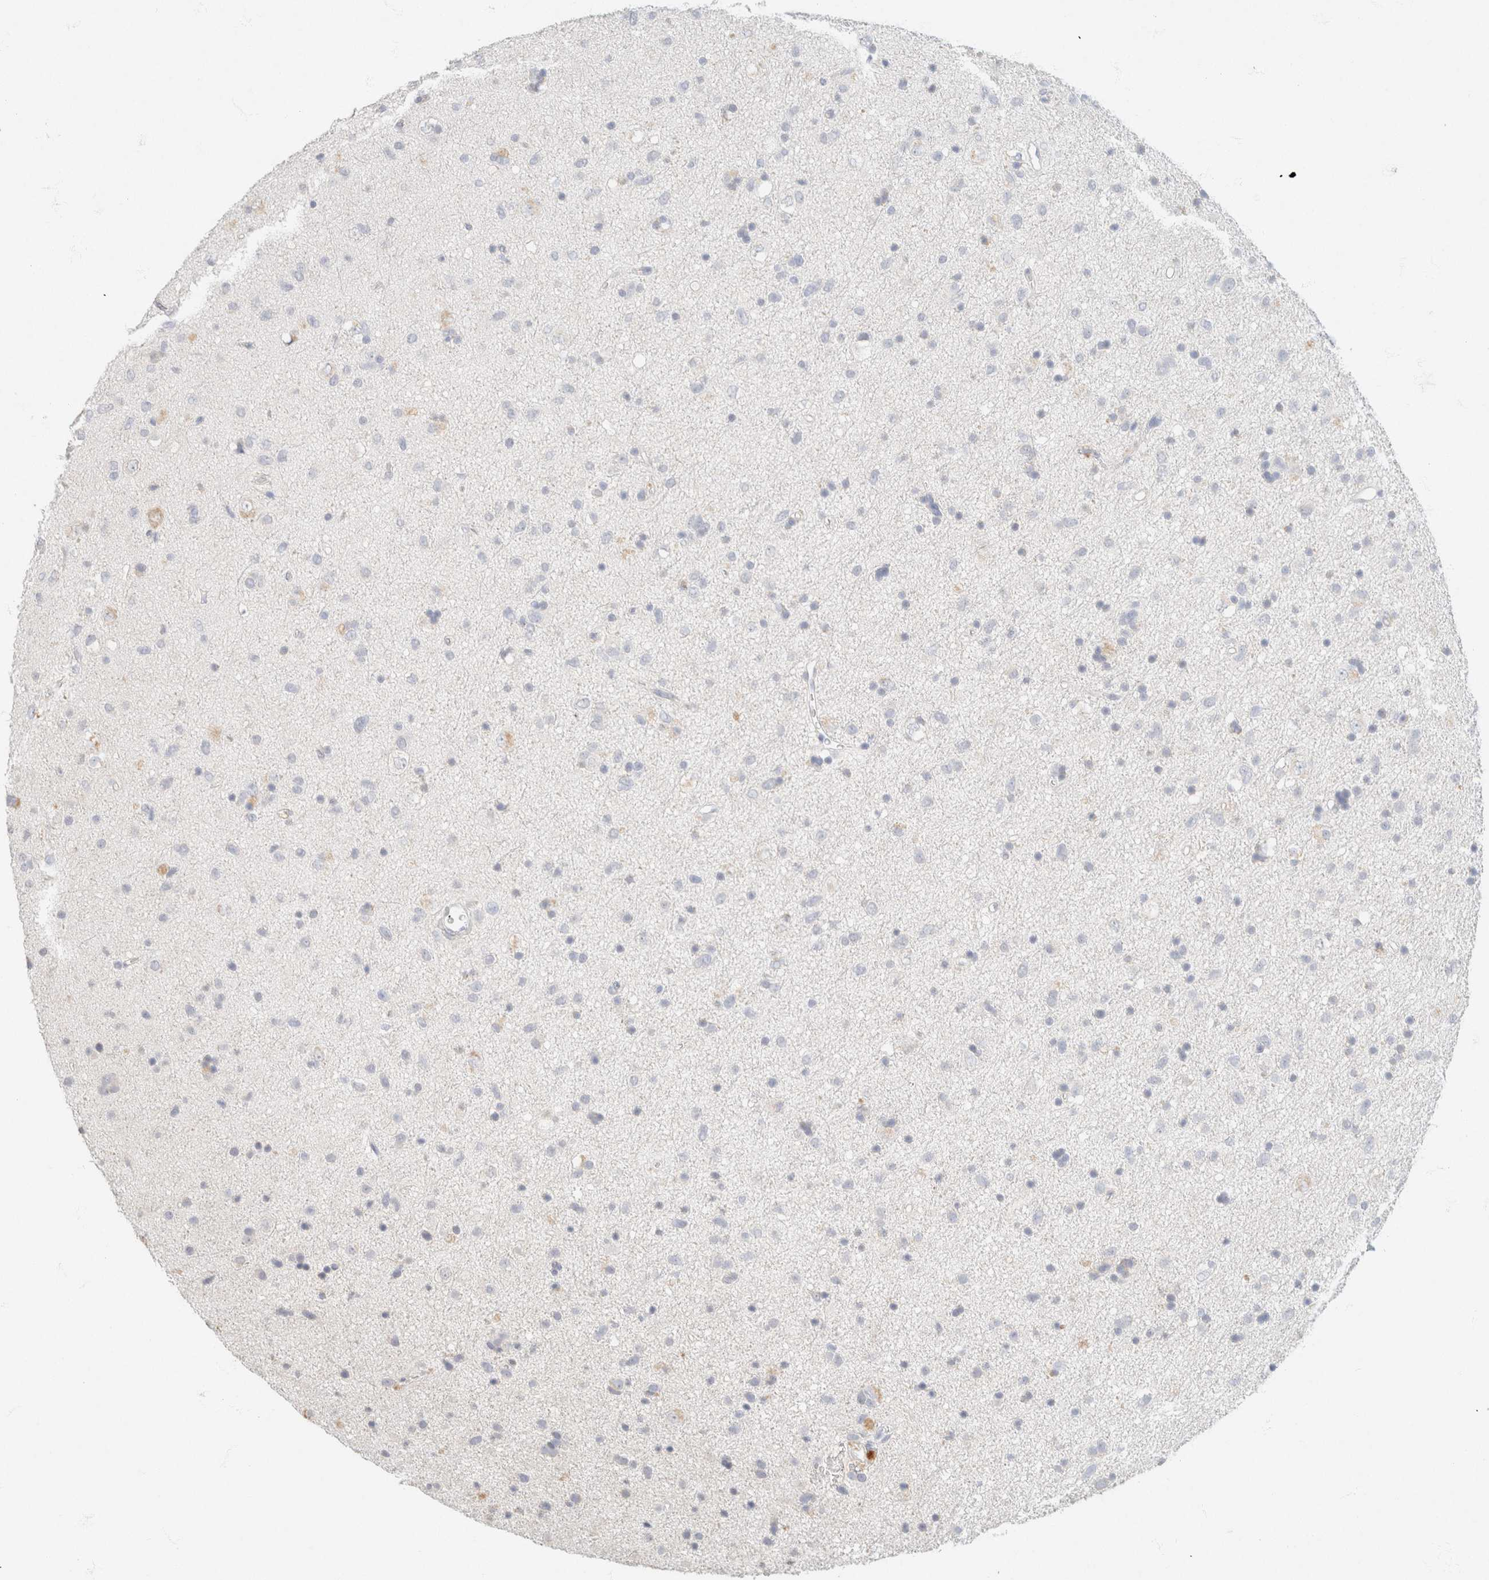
{"staining": {"intensity": "negative", "quantity": "none", "location": "none"}, "tissue": "glioma", "cell_type": "Tumor cells", "image_type": "cancer", "snomed": [{"axis": "morphology", "description": "Glioma, malignant, Low grade"}, {"axis": "topography", "description": "Brain"}], "caption": "IHC micrograph of malignant glioma (low-grade) stained for a protein (brown), which displays no staining in tumor cells.", "gene": "CA12", "patient": {"sex": "male", "age": 77}}